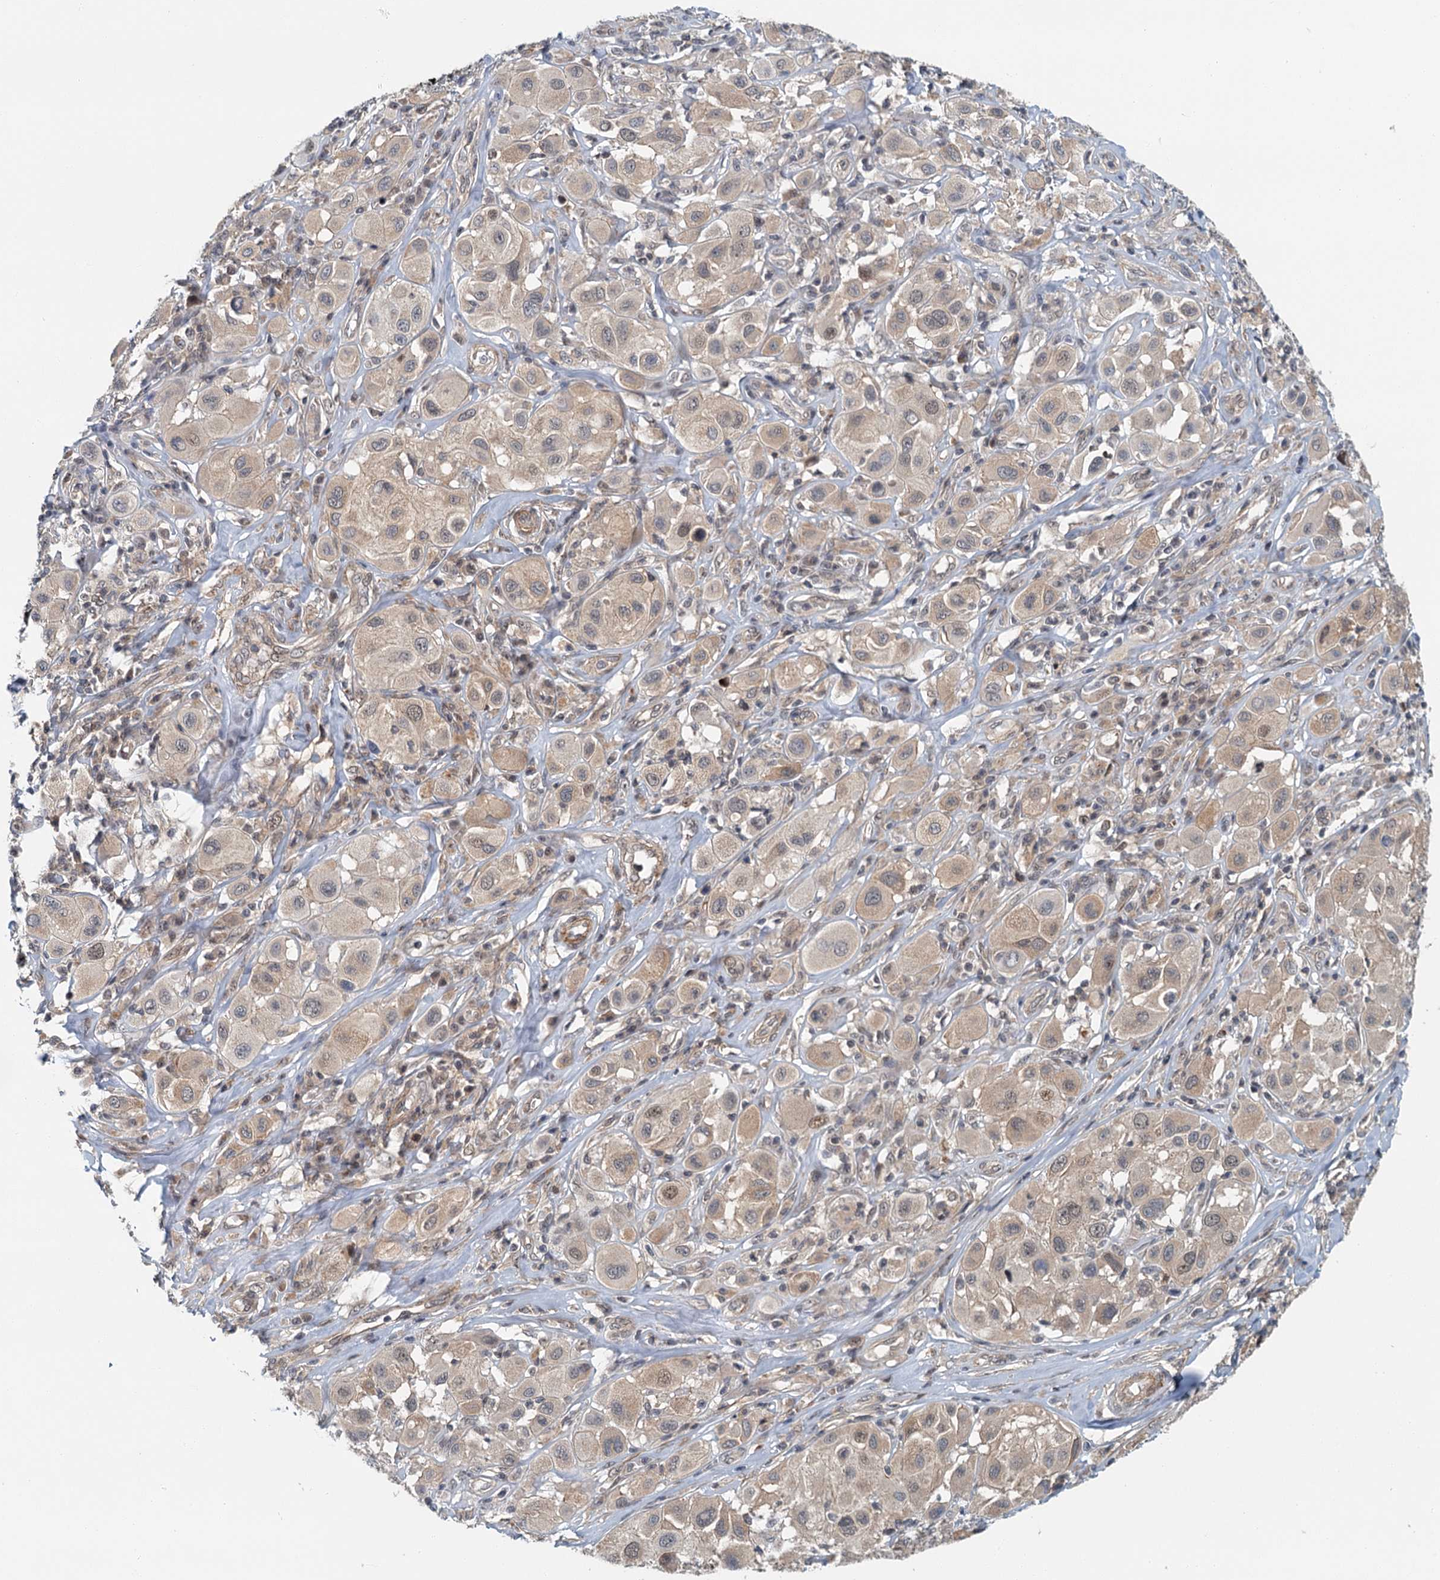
{"staining": {"intensity": "weak", "quantity": "<25%", "location": "cytoplasmic/membranous,nuclear"}, "tissue": "melanoma", "cell_type": "Tumor cells", "image_type": "cancer", "snomed": [{"axis": "morphology", "description": "Malignant melanoma, Metastatic site"}, {"axis": "topography", "description": "Skin"}], "caption": "Immunohistochemistry (IHC) of human malignant melanoma (metastatic site) shows no positivity in tumor cells. Nuclei are stained in blue.", "gene": "TAS2R42", "patient": {"sex": "male", "age": 41}}